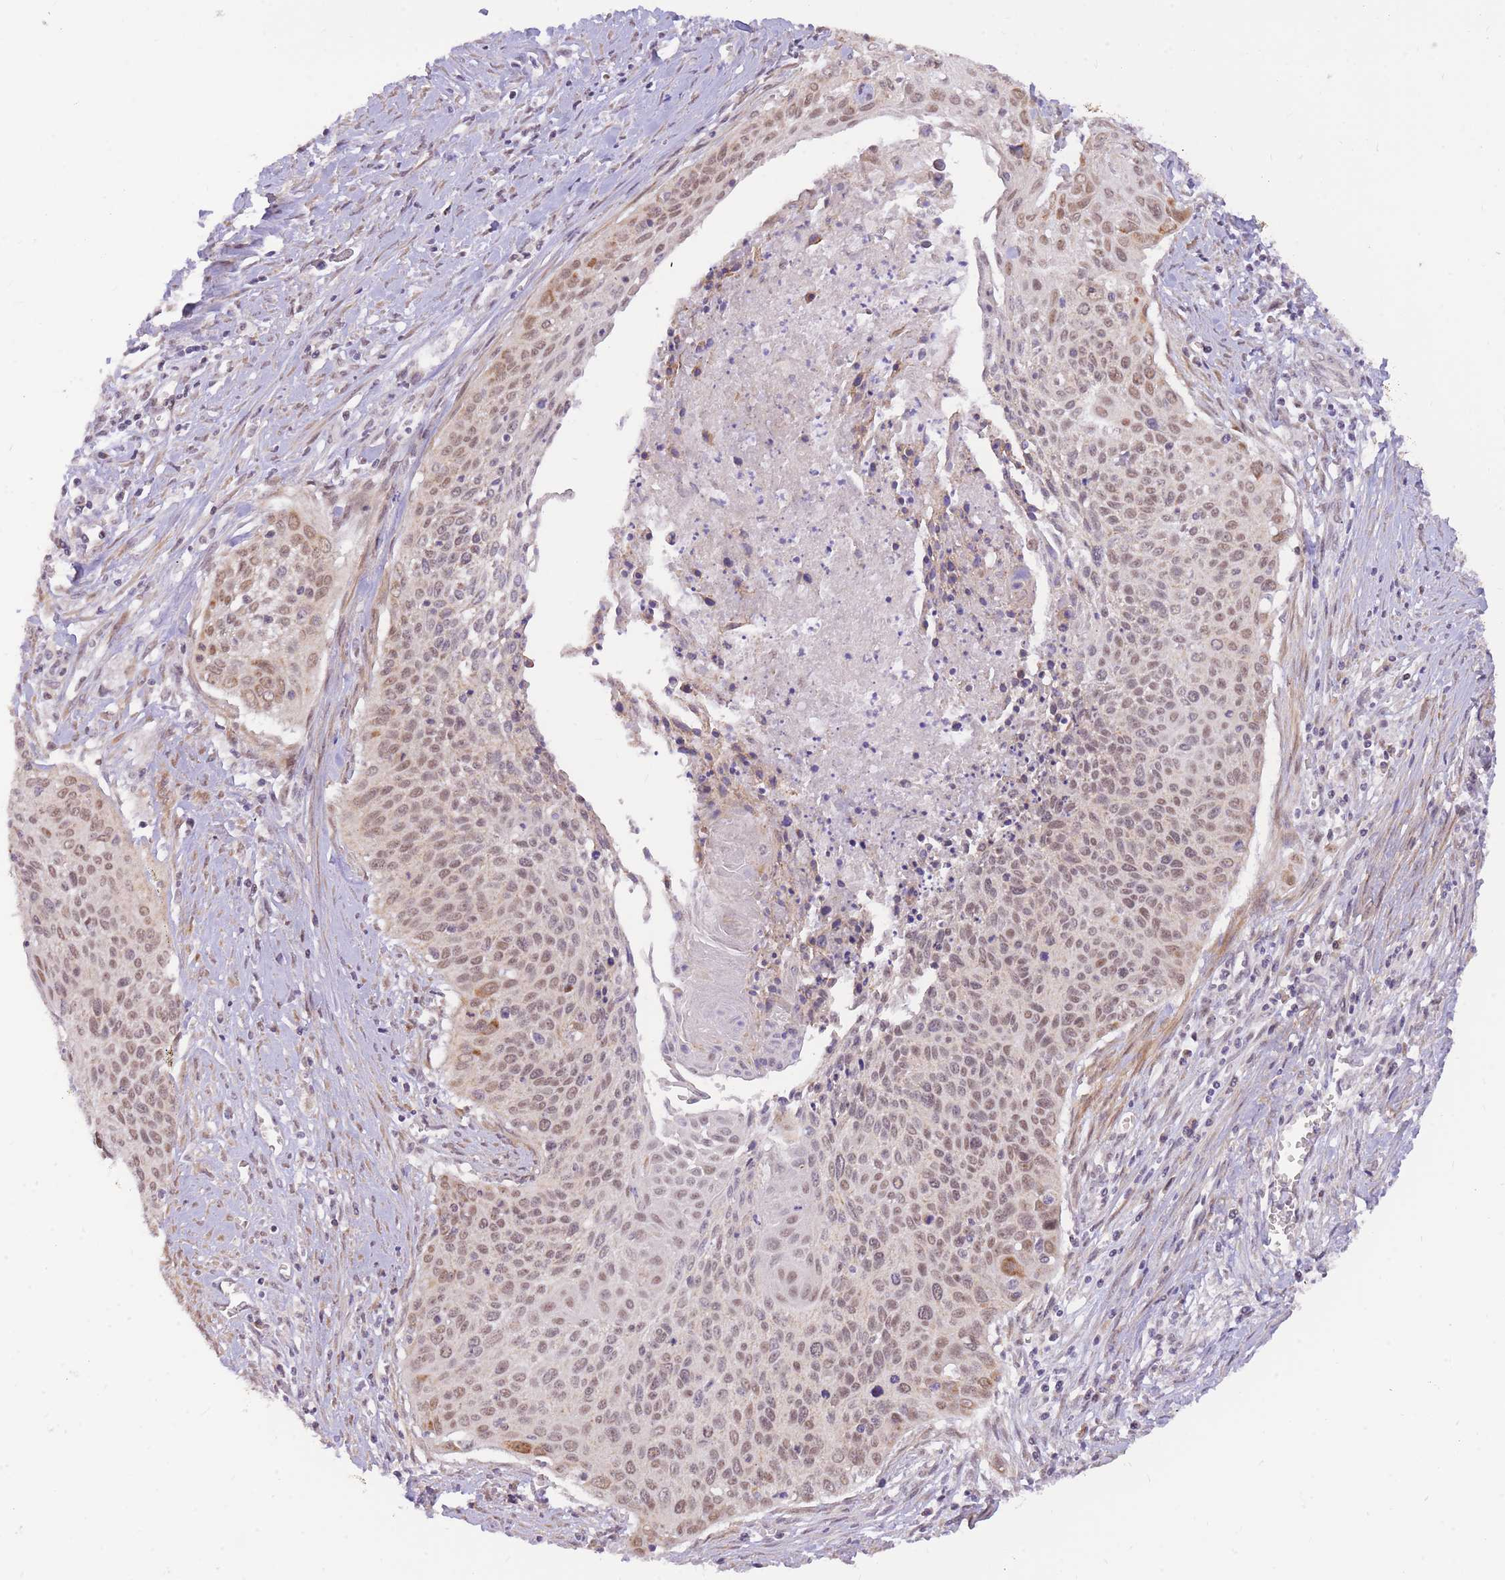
{"staining": {"intensity": "weak", "quantity": ">75%", "location": "nuclear"}, "tissue": "cervical cancer", "cell_type": "Tumor cells", "image_type": "cancer", "snomed": [{"axis": "morphology", "description": "Squamous cell carcinoma, NOS"}, {"axis": "topography", "description": "Cervix"}], "caption": "Immunohistochemistry (IHC) image of neoplastic tissue: cervical squamous cell carcinoma stained using IHC displays low levels of weak protein expression localized specifically in the nuclear of tumor cells, appearing as a nuclear brown color.", "gene": "MINDY2", "patient": {"sex": "female", "age": 55}}